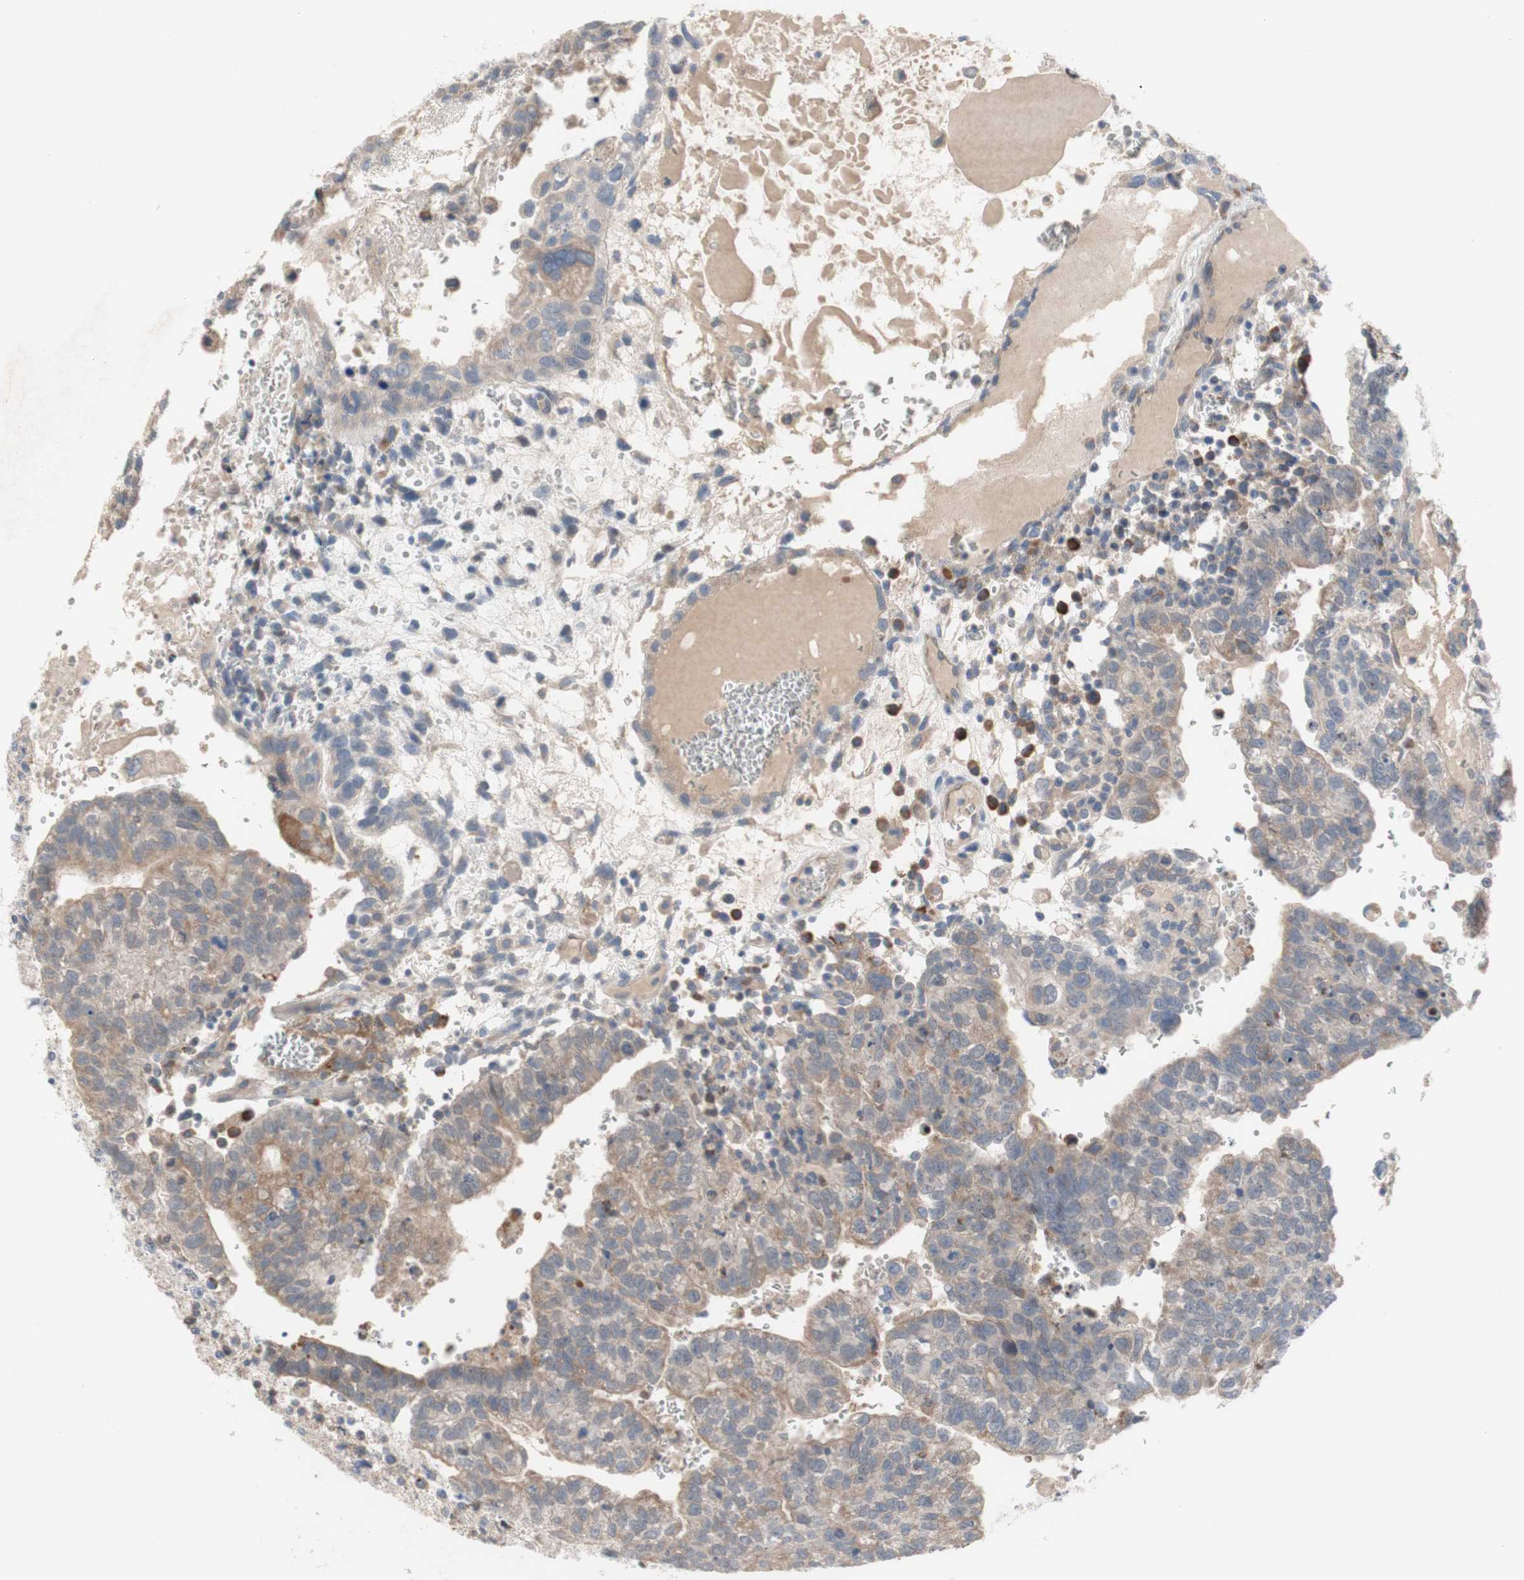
{"staining": {"intensity": "weak", "quantity": ">75%", "location": "cytoplasmic/membranous"}, "tissue": "testis cancer", "cell_type": "Tumor cells", "image_type": "cancer", "snomed": [{"axis": "morphology", "description": "Seminoma, NOS"}, {"axis": "morphology", "description": "Carcinoma, Embryonal, NOS"}, {"axis": "topography", "description": "Testis"}], "caption": "IHC image of neoplastic tissue: human testis cancer stained using immunohistochemistry reveals low levels of weak protein expression localized specifically in the cytoplasmic/membranous of tumor cells, appearing as a cytoplasmic/membranous brown color.", "gene": "TTC14", "patient": {"sex": "male", "age": 52}}